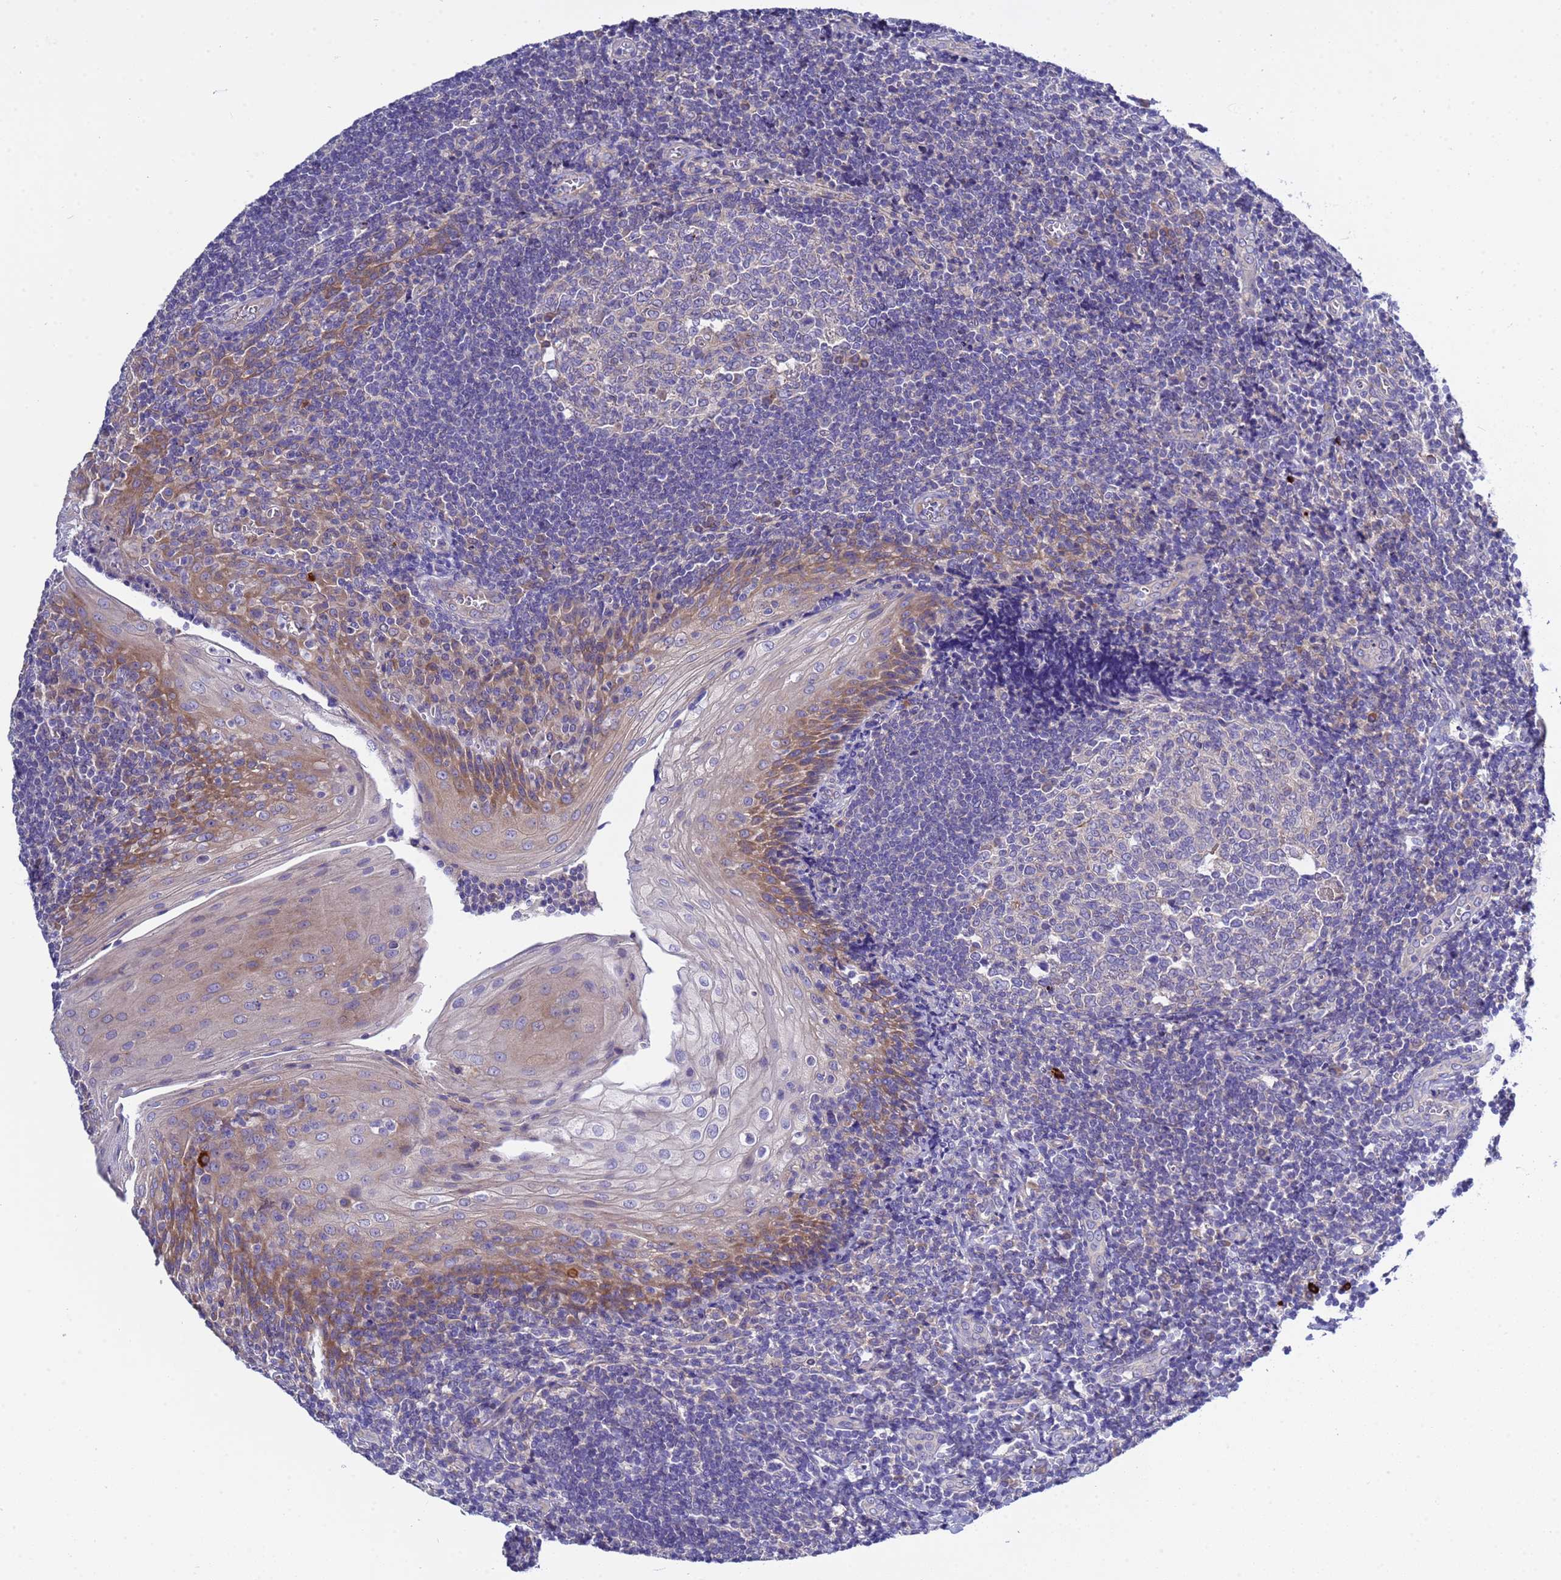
{"staining": {"intensity": "negative", "quantity": "none", "location": "none"}, "tissue": "tonsil", "cell_type": "Germinal center cells", "image_type": "normal", "snomed": [{"axis": "morphology", "description": "Normal tissue, NOS"}, {"axis": "topography", "description": "Tonsil"}], "caption": "An immunohistochemistry (IHC) micrograph of benign tonsil is shown. There is no staining in germinal center cells of tonsil. (DAB (3,3'-diaminobenzidine) immunohistochemistry (IHC), high magnification).", "gene": "RC3H2", "patient": {"sex": "male", "age": 27}}